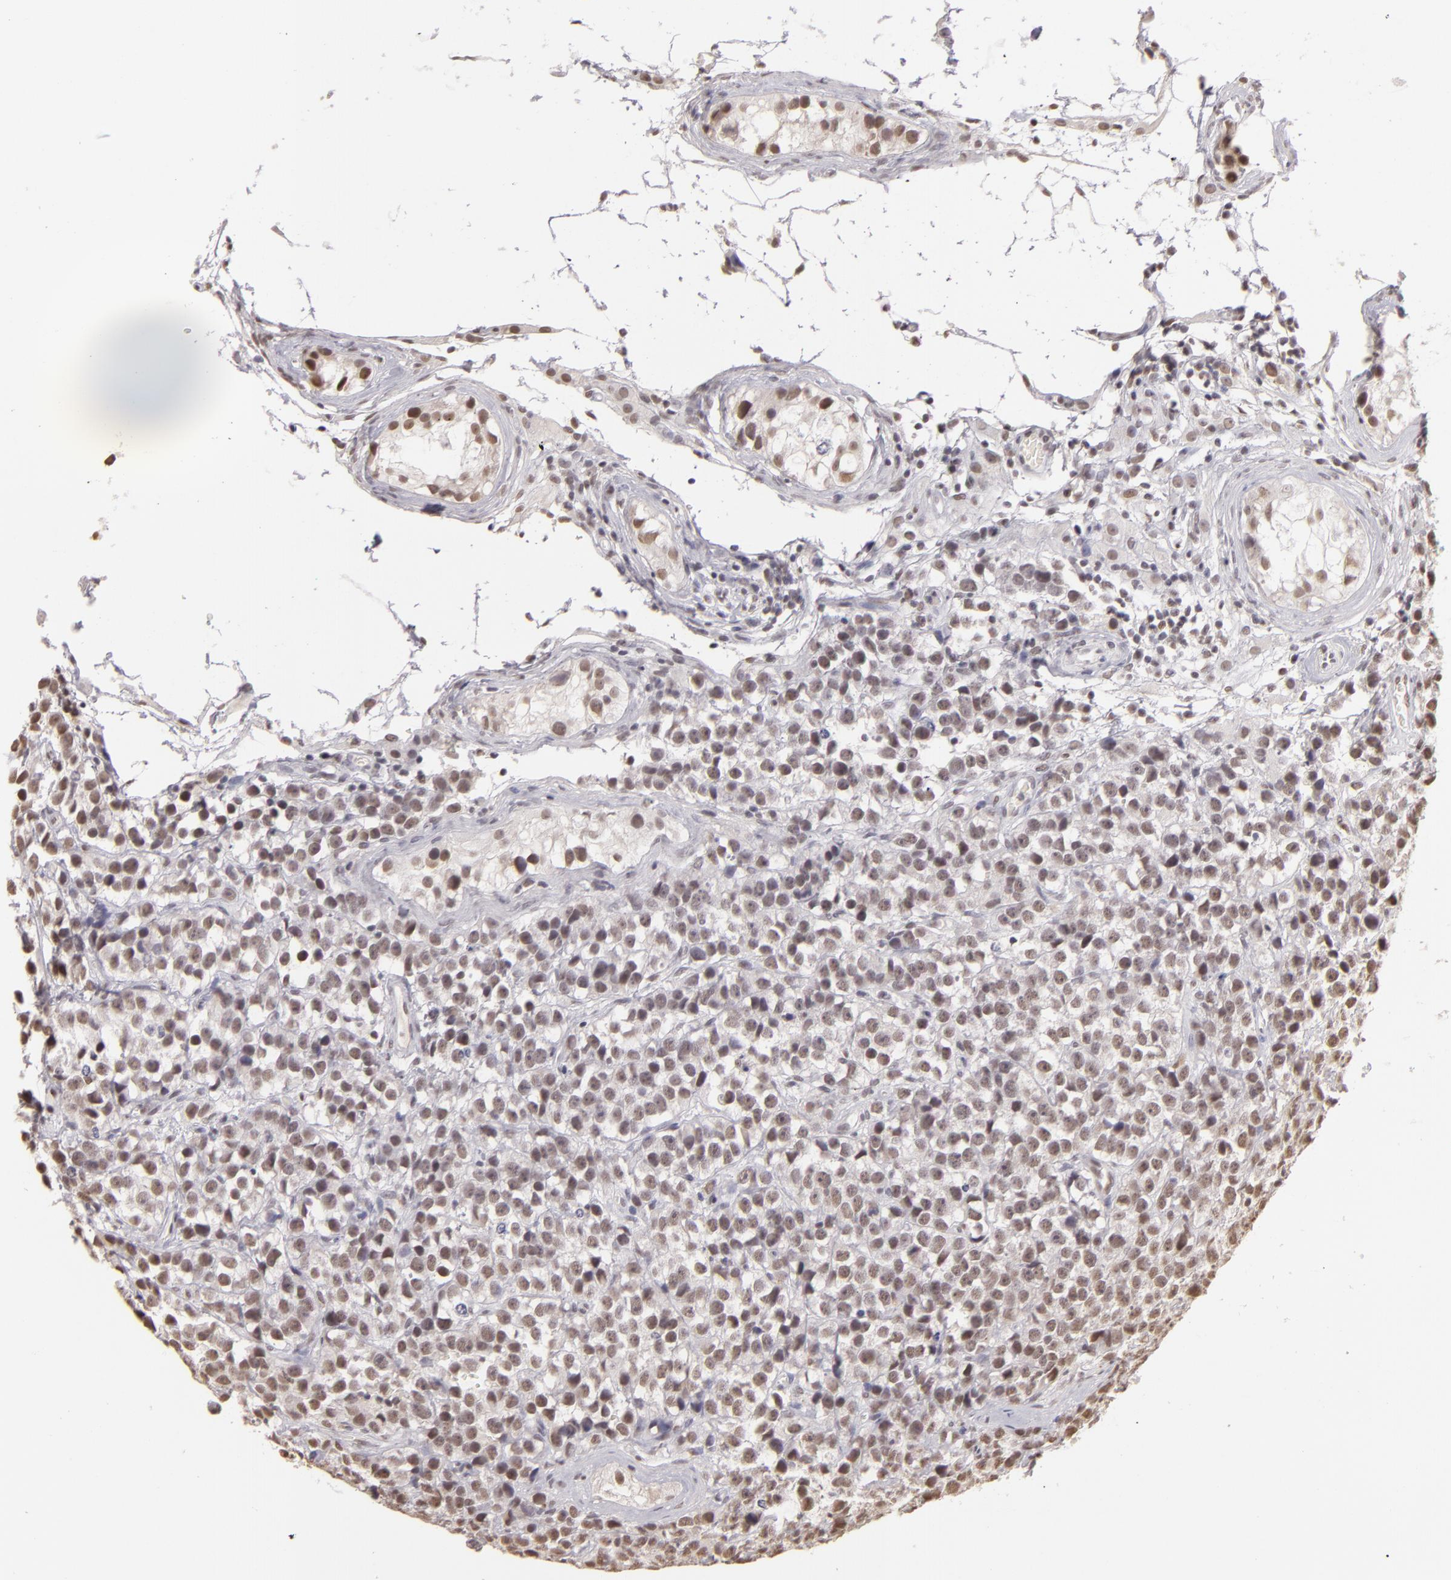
{"staining": {"intensity": "weak", "quantity": ">75%", "location": "nuclear"}, "tissue": "testis cancer", "cell_type": "Tumor cells", "image_type": "cancer", "snomed": [{"axis": "morphology", "description": "Seminoma, NOS"}, {"axis": "topography", "description": "Testis"}], "caption": "This micrograph demonstrates IHC staining of seminoma (testis), with low weak nuclear positivity in approximately >75% of tumor cells.", "gene": "INTS6", "patient": {"sex": "male", "age": 25}}